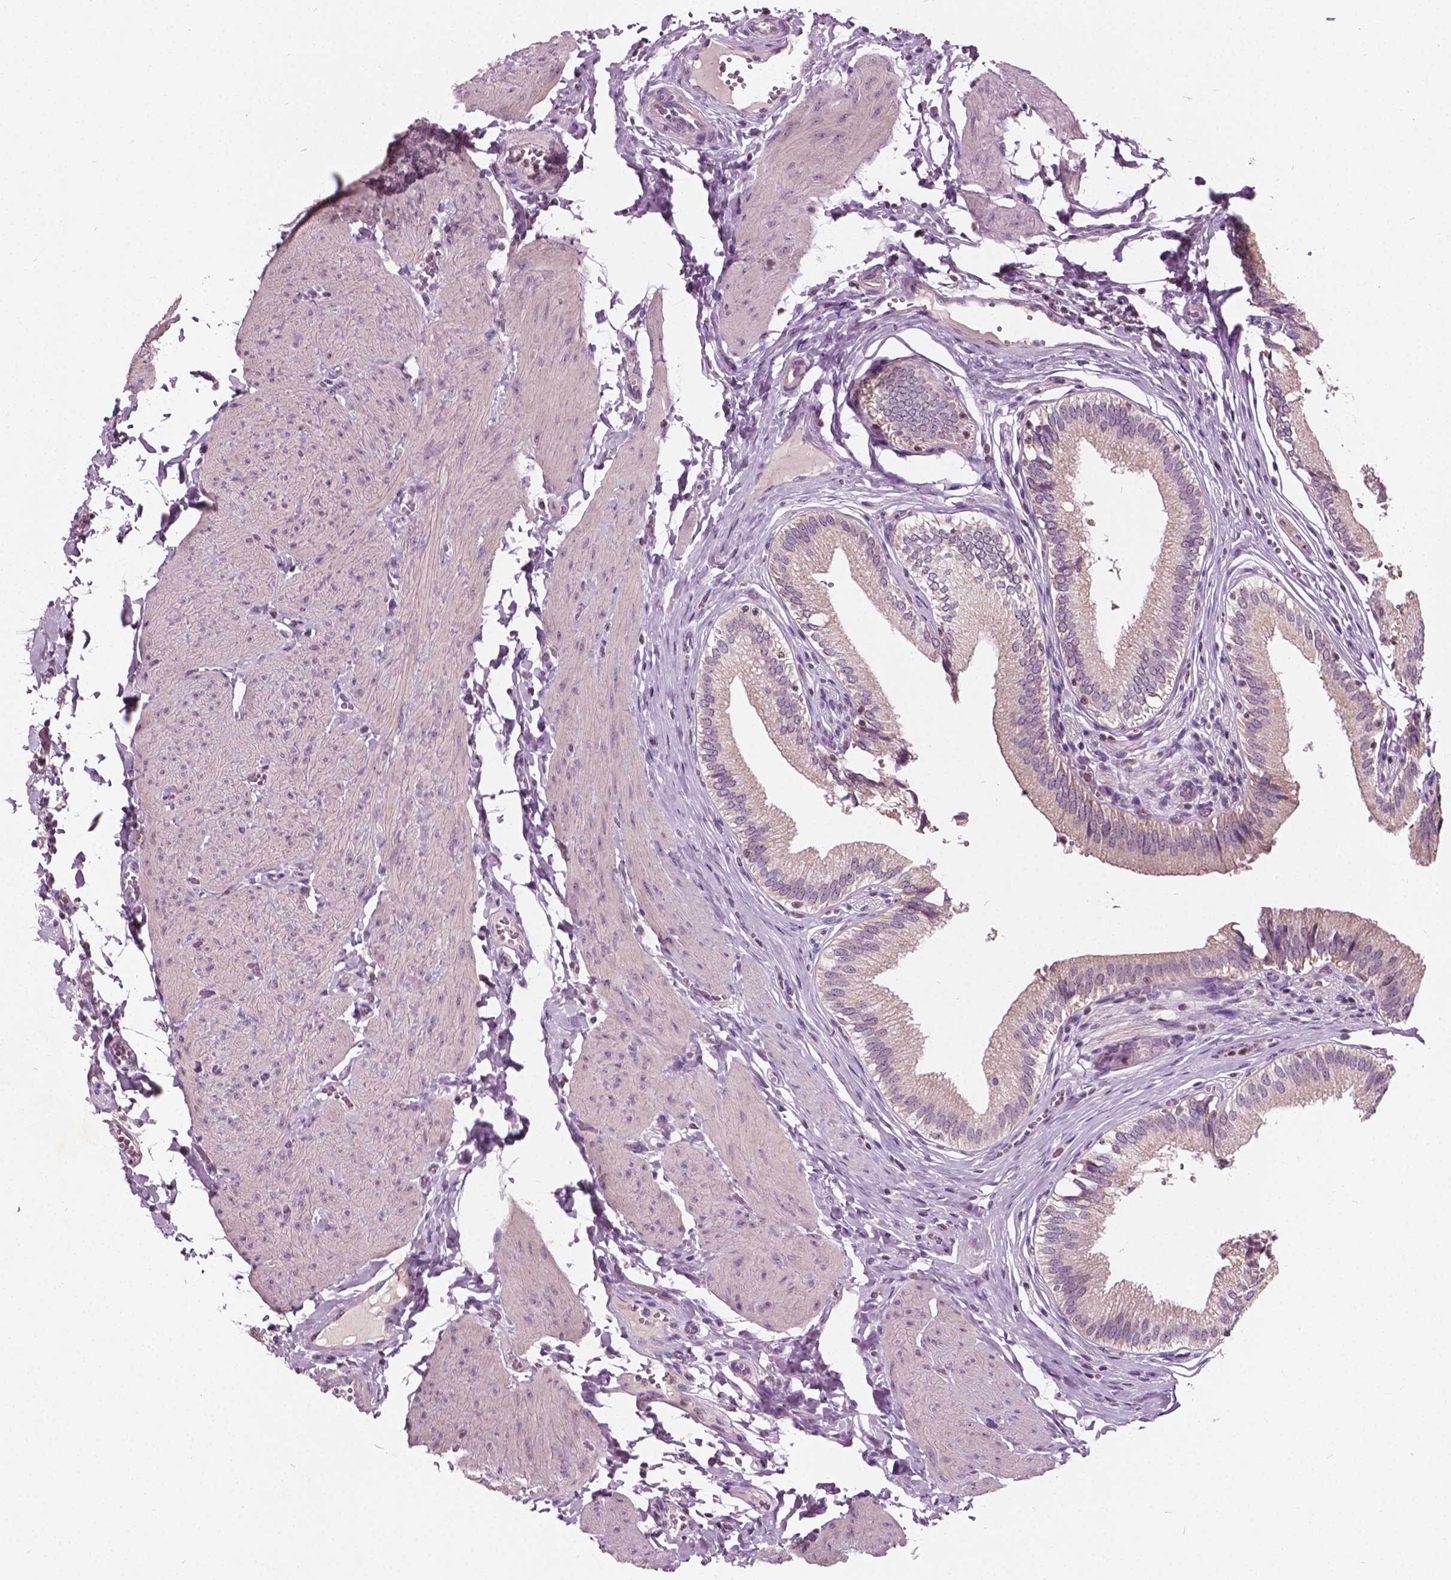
{"staining": {"intensity": "weak", "quantity": "25%-75%", "location": "cytoplasmic/membranous,nuclear"}, "tissue": "gallbladder", "cell_type": "Glandular cells", "image_type": "normal", "snomed": [{"axis": "morphology", "description": "Normal tissue, NOS"}, {"axis": "topography", "description": "Gallbladder"}, {"axis": "topography", "description": "Peripheral nerve tissue"}], "caption": "Immunohistochemical staining of normal human gallbladder reveals weak cytoplasmic/membranous,nuclear protein positivity in approximately 25%-75% of glandular cells.", "gene": "ODF3L2", "patient": {"sex": "male", "age": 17}}